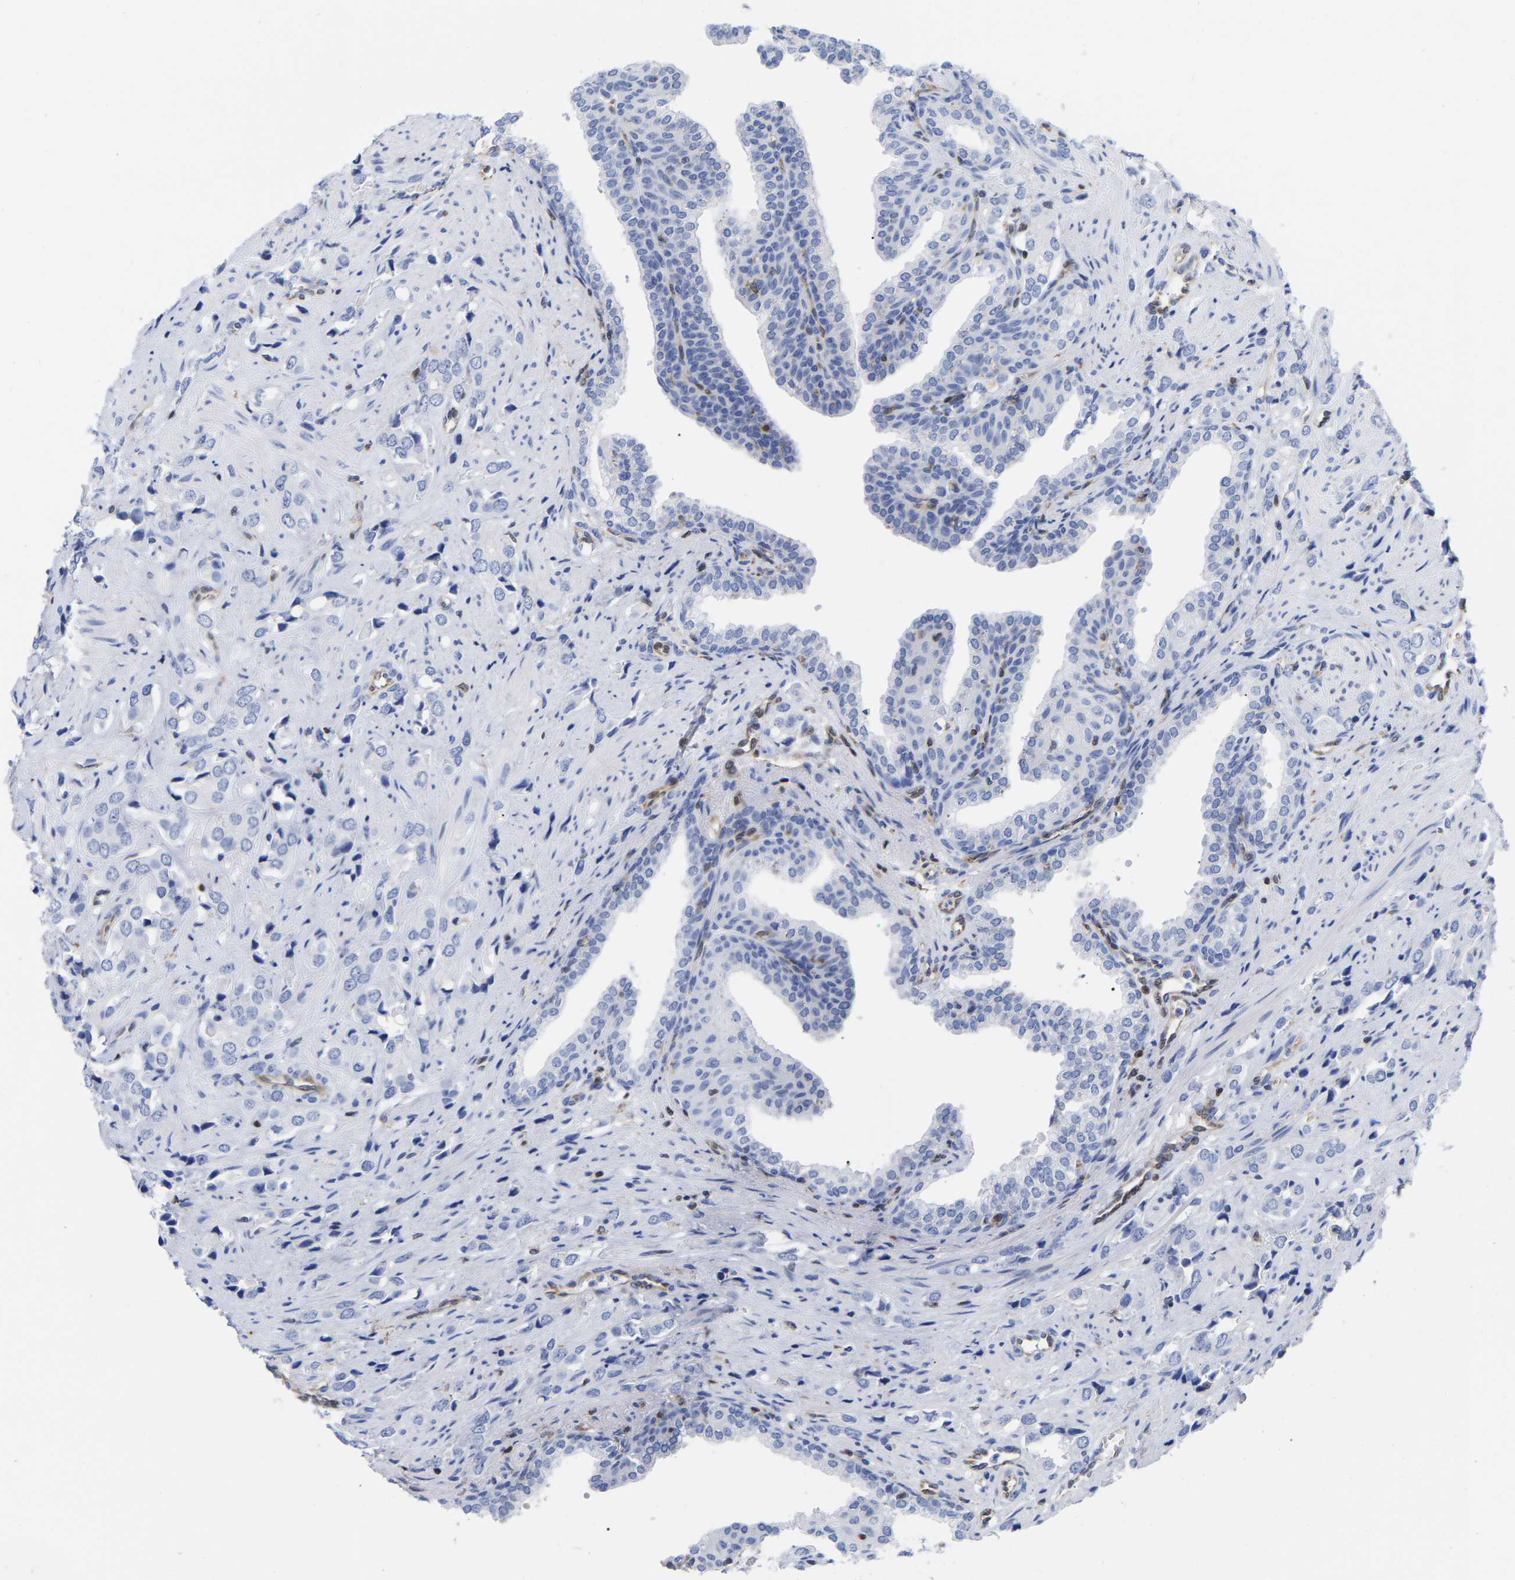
{"staining": {"intensity": "negative", "quantity": "none", "location": "none"}, "tissue": "prostate cancer", "cell_type": "Tumor cells", "image_type": "cancer", "snomed": [{"axis": "morphology", "description": "Adenocarcinoma, High grade"}, {"axis": "topography", "description": "Prostate"}], "caption": "There is no significant expression in tumor cells of prostate cancer (adenocarcinoma (high-grade)).", "gene": "GIMAP4", "patient": {"sex": "male", "age": 52}}